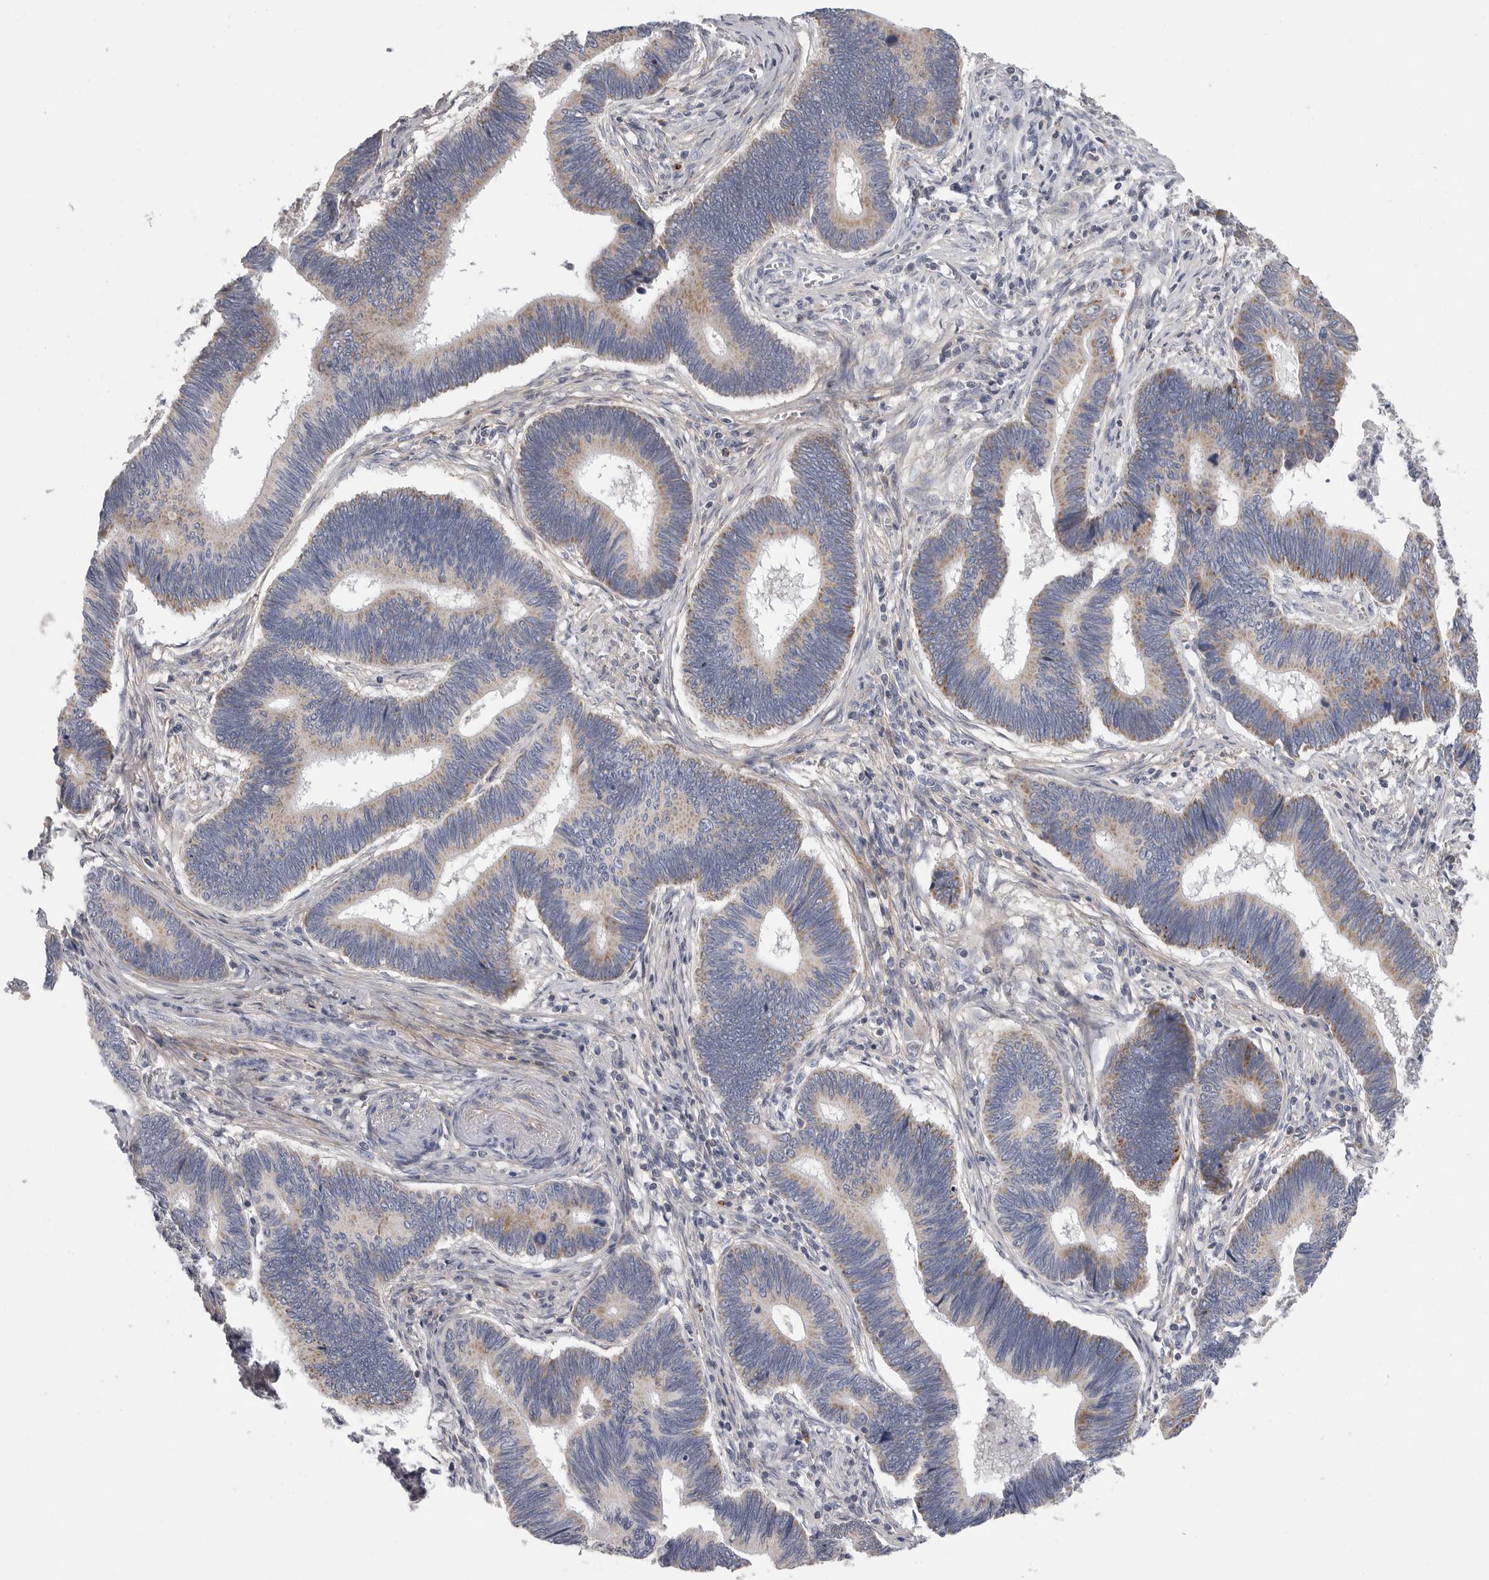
{"staining": {"intensity": "moderate", "quantity": ">75%", "location": "cytoplasmic/membranous"}, "tissue": "pancreatic cancer", "cell_type": "Tumor cells", "image_type": "cancer", "snomed": [{"axis": "morphology", "description": "Adenocarcinoma, NOS"}, {"axis": "topography", "description": "Pancreas"}], "caption": "Pancreatic cancer stained with a protein marker shows moderate staining in tumor cells.", "gene": "SDC3", "patient": {"sex": "female", "age": 70}}